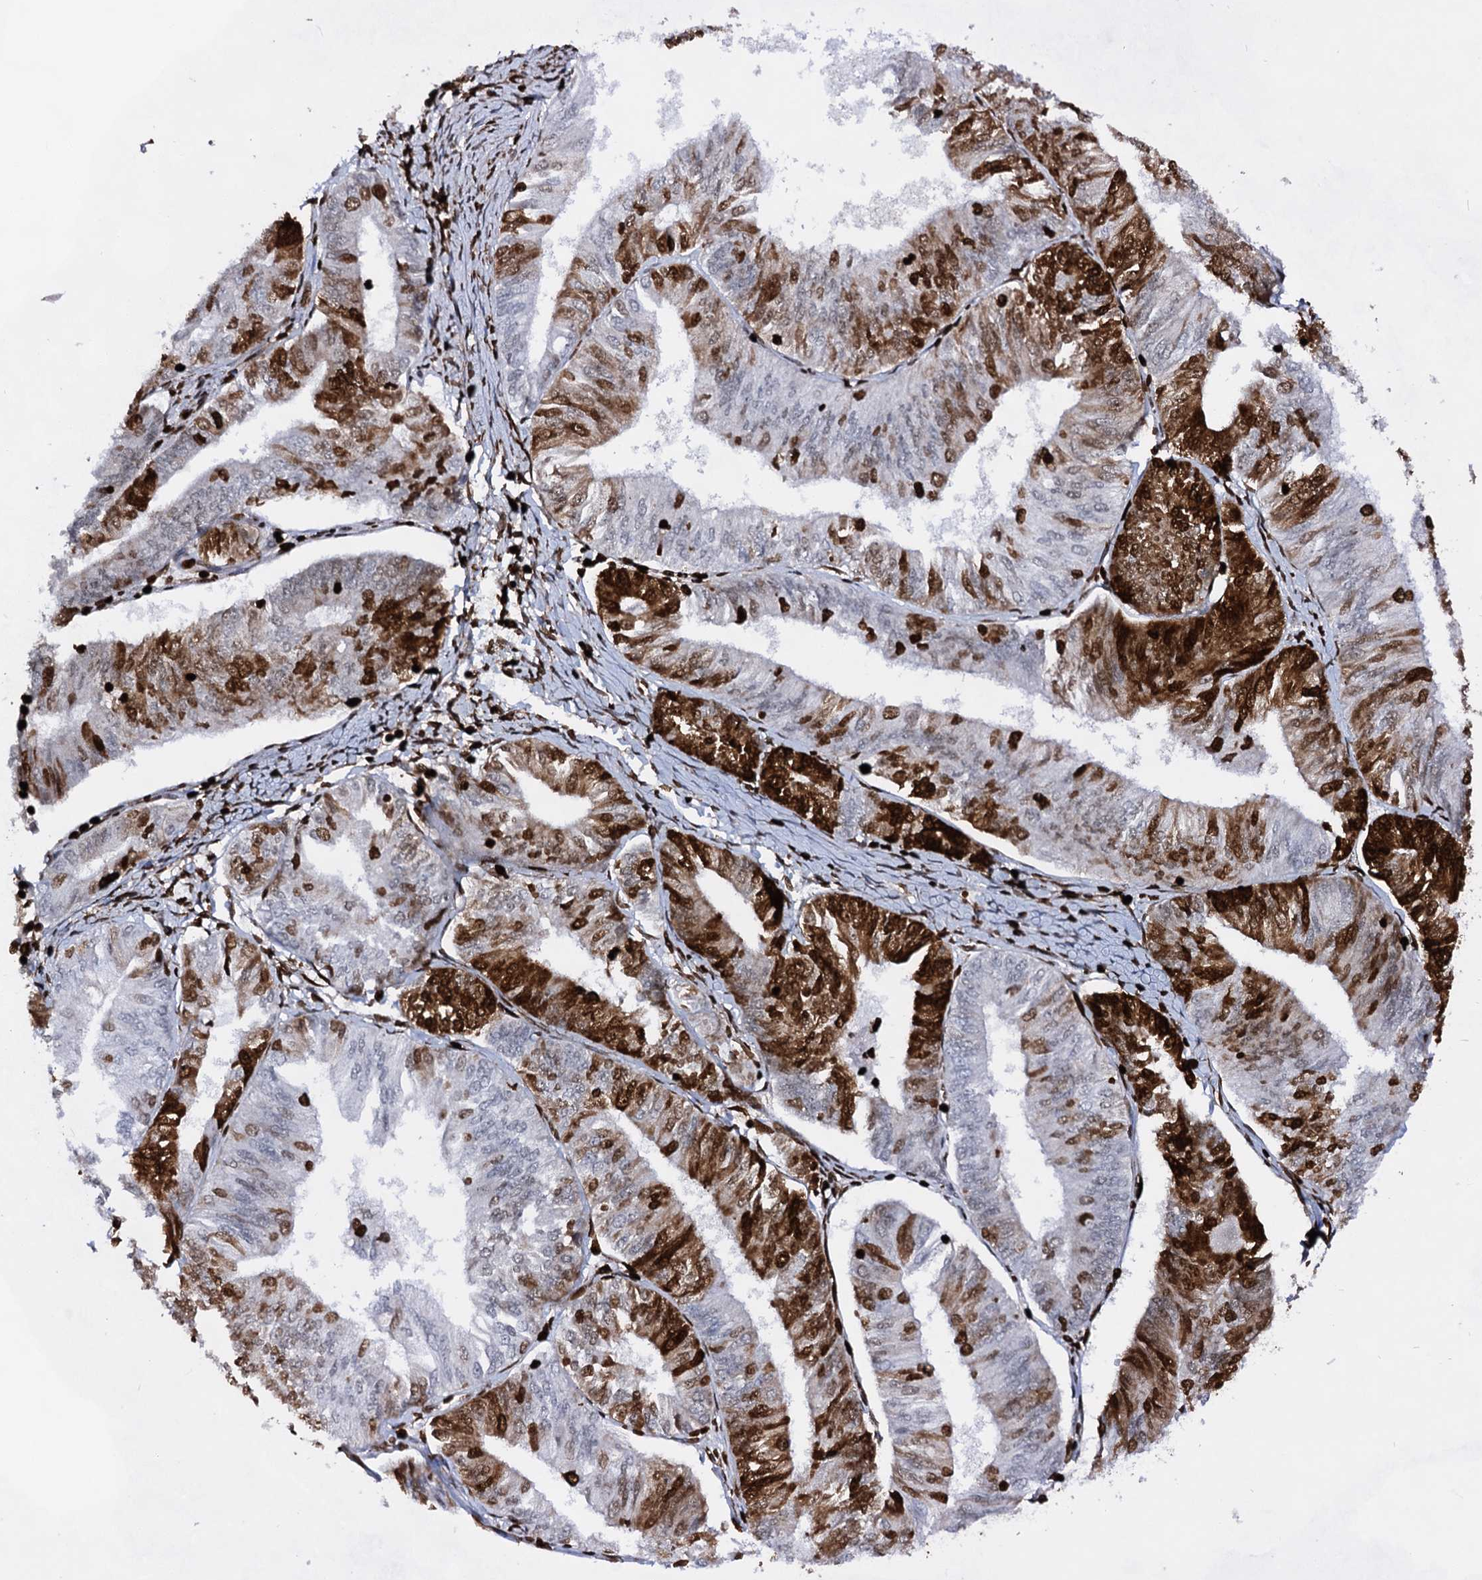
{"staining": {"intensity": "strong", "quantity": "25%-75%", "location": "cytoplasmic/membranous,nuclear"}, "tissue": "endometrial cancer", "cell_type": "Tumor cells", "image_type": "cancer", "snomed": [{"axis": "morphology", "description": "Adenocarcinoma, NOS"}, {"axis": "topography", "description": "Endometrium"}], "caption": "There is high levels of strong cytoplasmic/membranous and nuclear expression in tumor cells of endometrial cancer (adenocarcinoma), as demonstrated by immunohistochemical staining (brown color).", "gene": "HMGB2", "patient": {"sex": "female", "age": 58}}